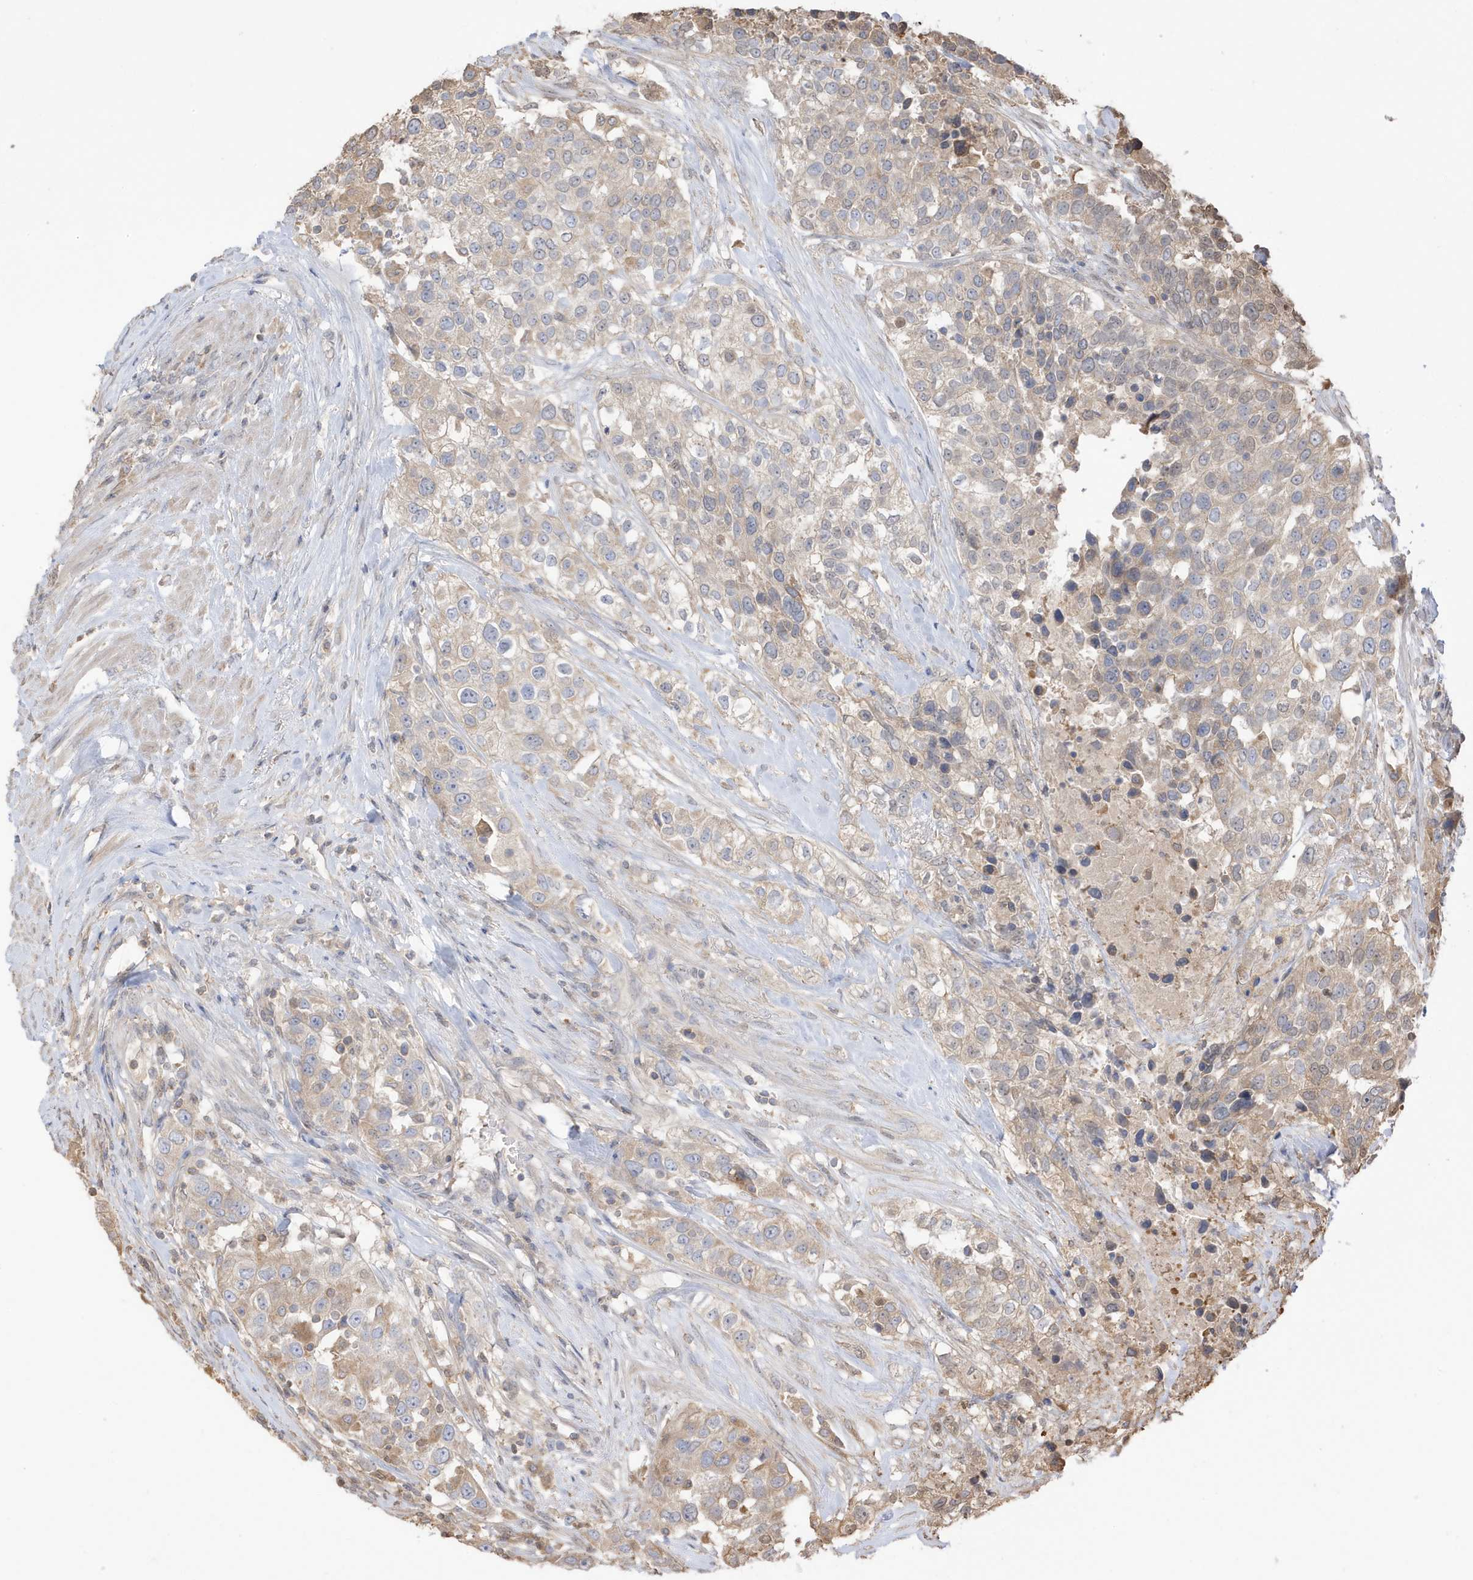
{"staining": {"intensity": "weak", "quantity": "25%-75%", "location": "cytoplasmic/membranous"}, "tissue": "urothelial cancer", "cell_type": "Tumor cells", "image_type": "cancer", "snomed": [{"axis": "morphology", "description": "Urothelial carcinoma, High grade"}, {"axis": "topography", "description": "Urinary bladder"}], "caption": "Urothelial cancer stained with a brown dye shows weak cytoplasmic/membranous positive positivity in about 25%-75% of tumor cells.", "gene": "AZI2", "patient": {"sex": "female", "age": 80}}